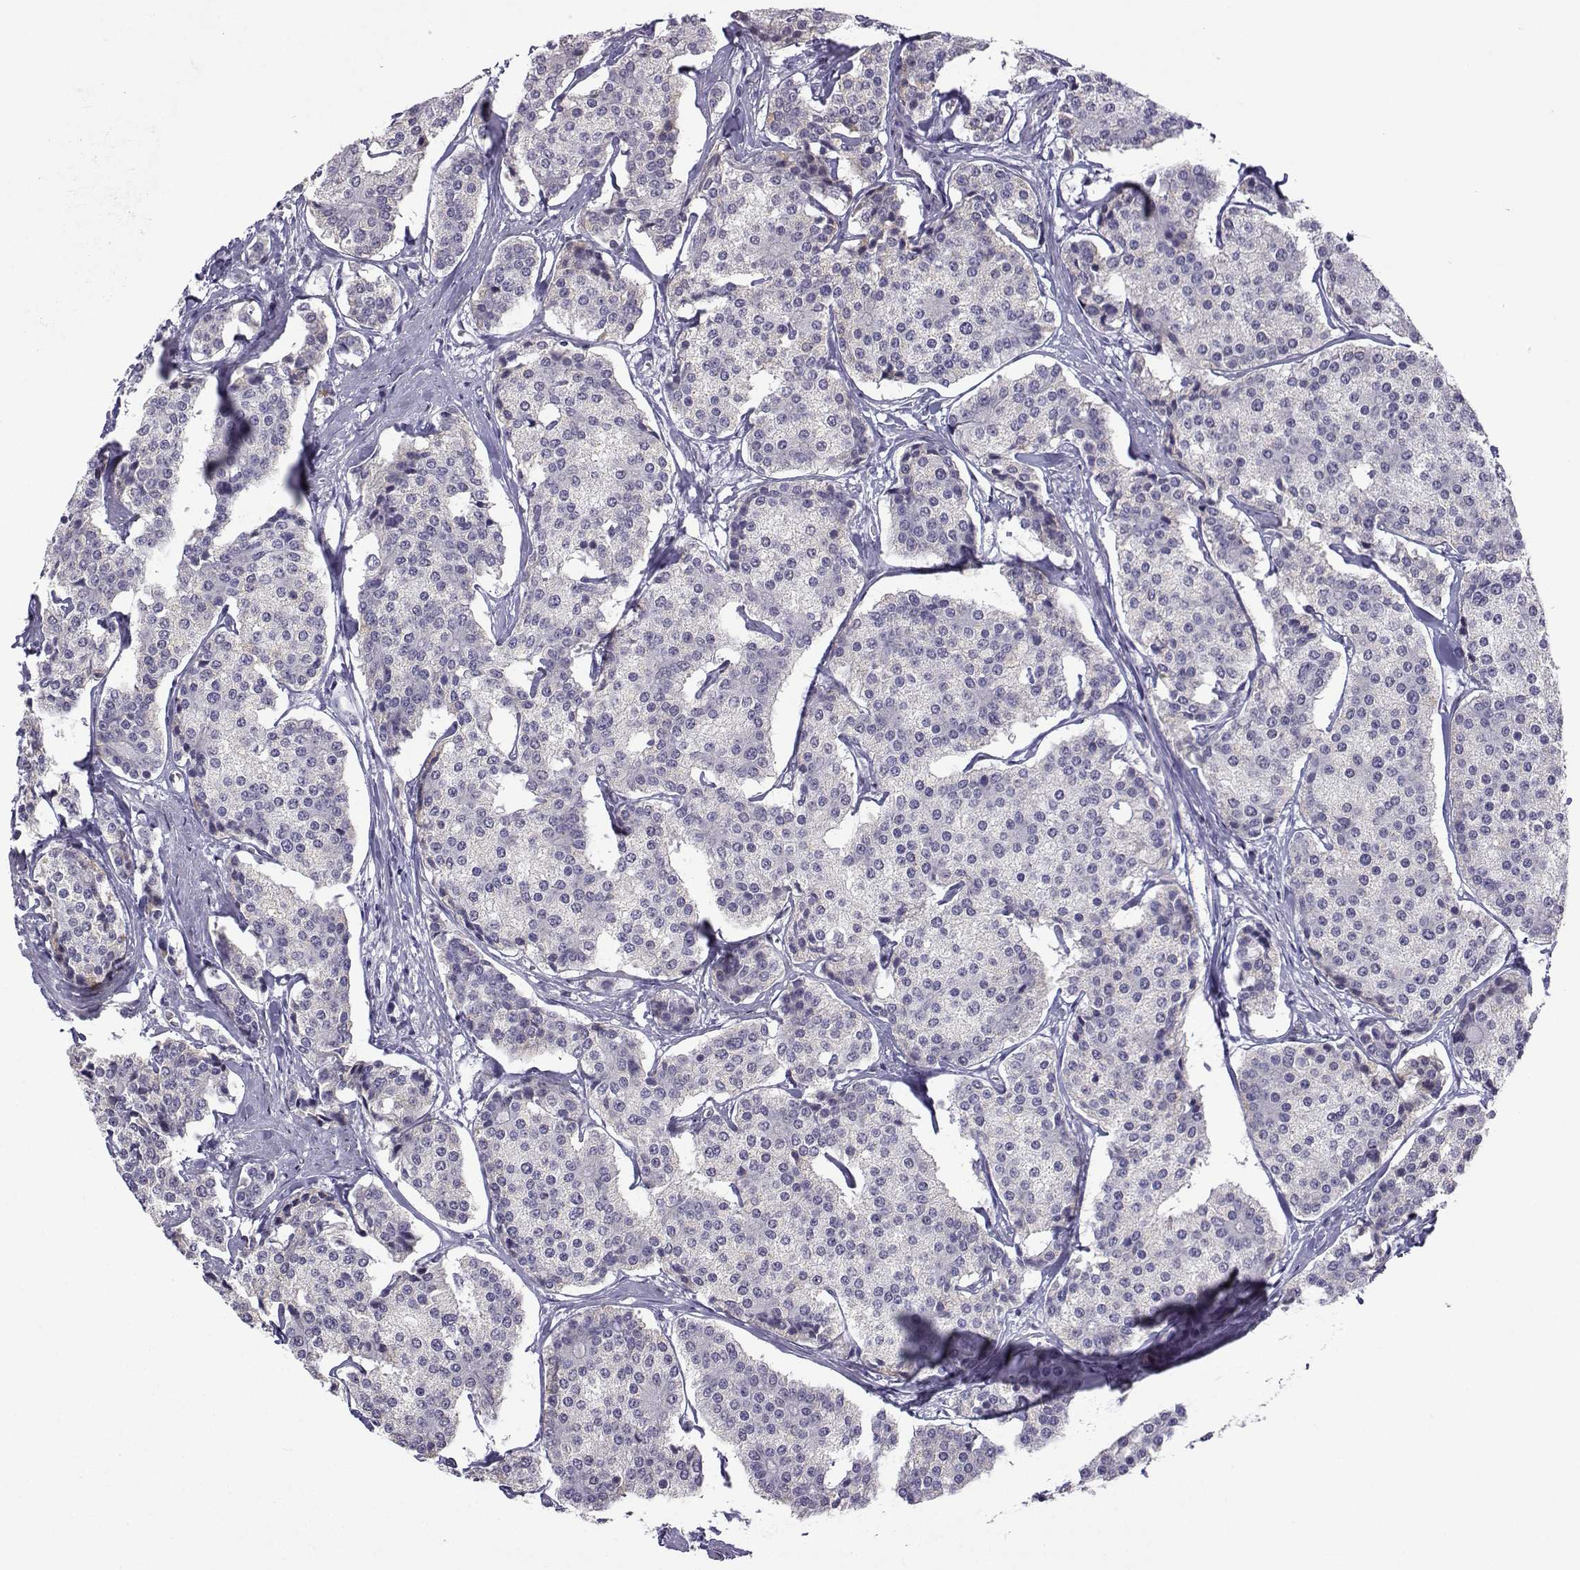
{"staining": {"intensity": "negative", "quantity": "none", "location": "none"}, "tissue": "carcinoid", "cell_type": "Tumor cells", "image_type": "cancer", "snomed": [{"axis": "morphology", "description": "Carcinoid, malignant, NOS"}, {"axis": "topography", "description": "Small intestine"}], "caption": "High magnification brightfield microscopy of carcinoid stained with DAB (brown) and counterstained with hematoxylin (blue): tumor cells show no significant staining.", "gene": "CFAP70", "patient": {"sex": "female", "age": 65}}